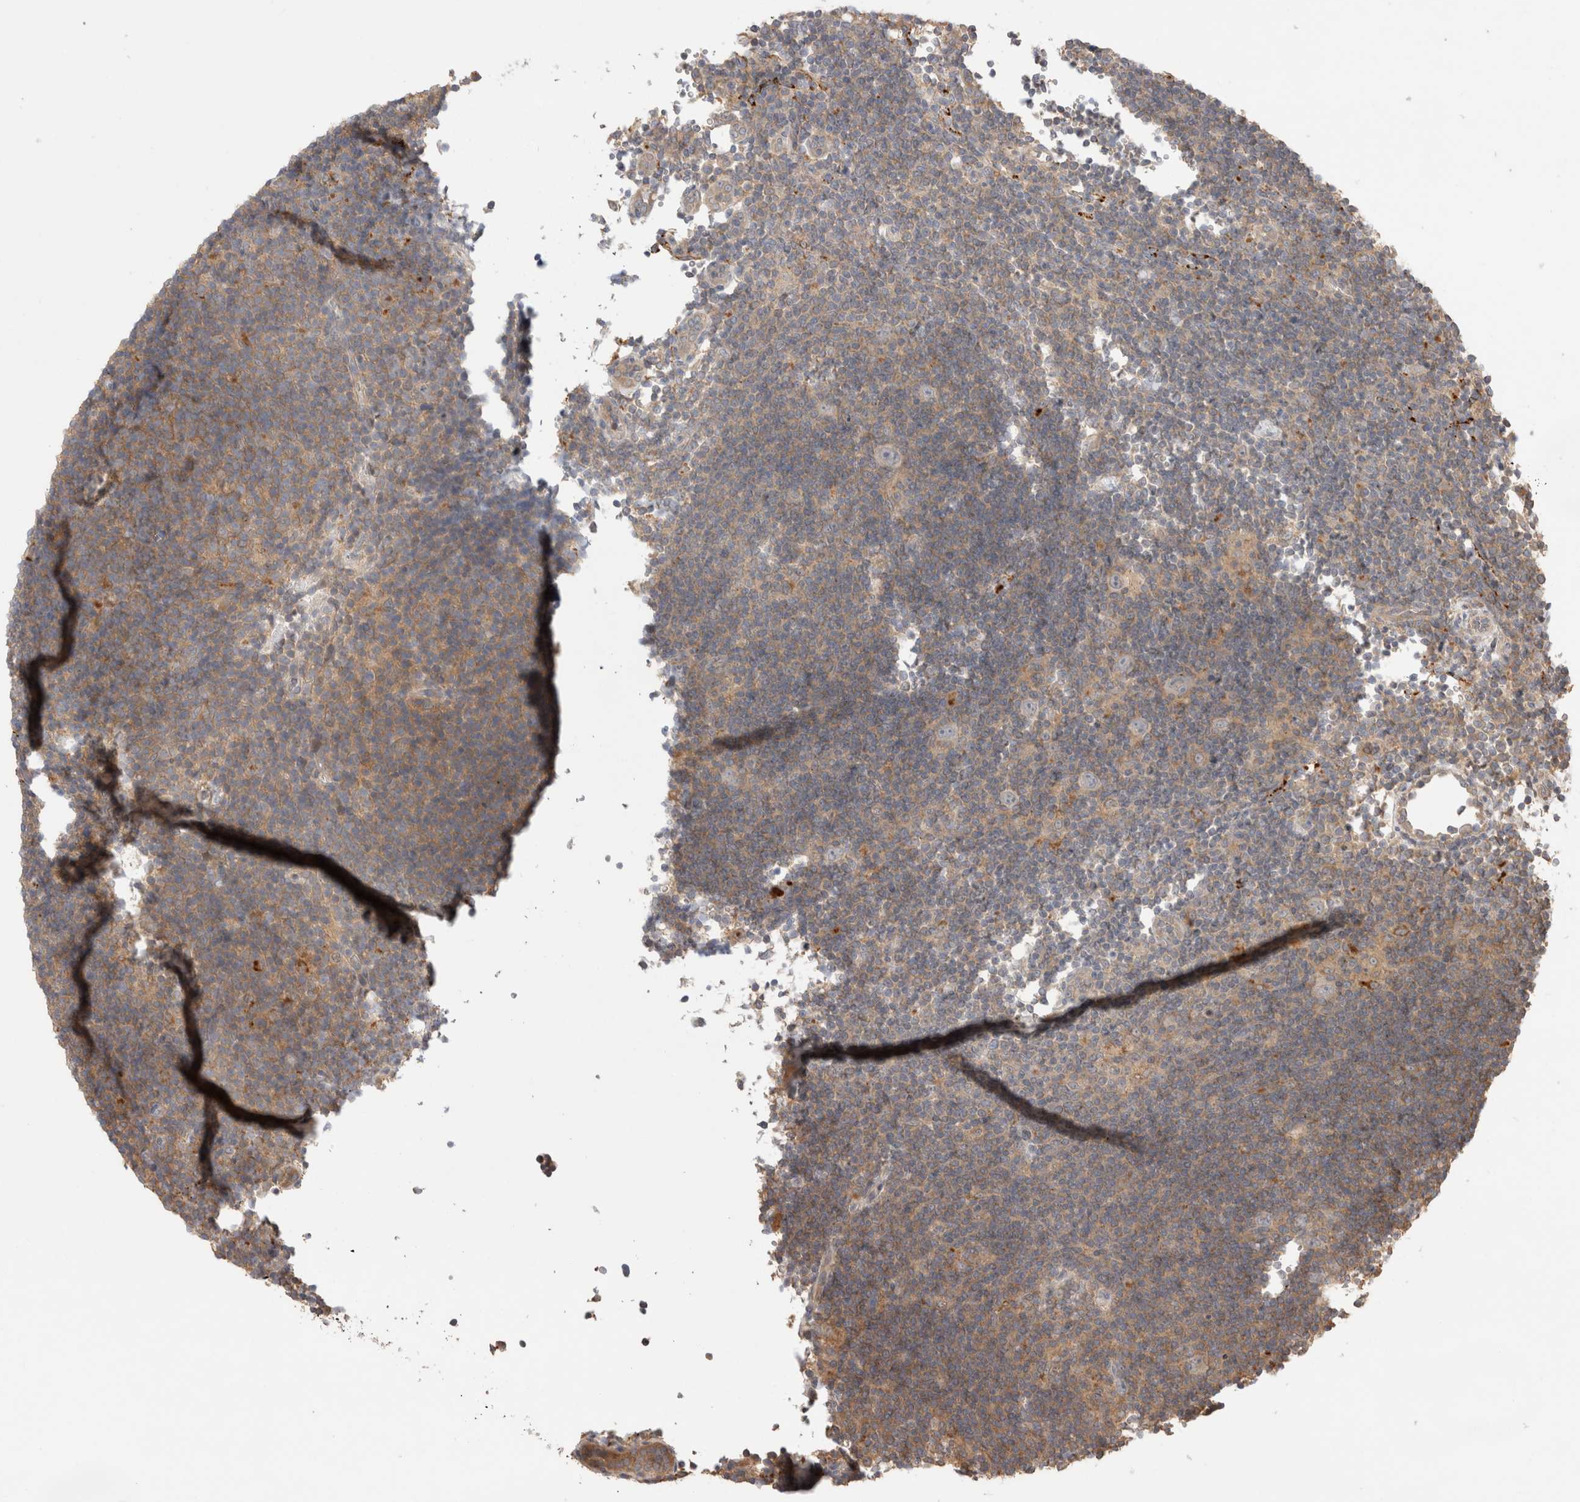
{"staining": {"intensity": "negative", "quantity": "none", "location": "none"}, "tissue": "lymphoma", "cell_type": "Tumor cells", "image_type": "cancer", "snomed": [{"axis": "morphology", "description": "Hodgkin's disease, NOS"}, {"axis": "topography", "description": "Lymph node"}], "caption": "The image demonstrates no significant expression in tumor cells of Hodgkin's disease.", "gene": "VPS28", "patient": {"sex": "female", "age": 57}}